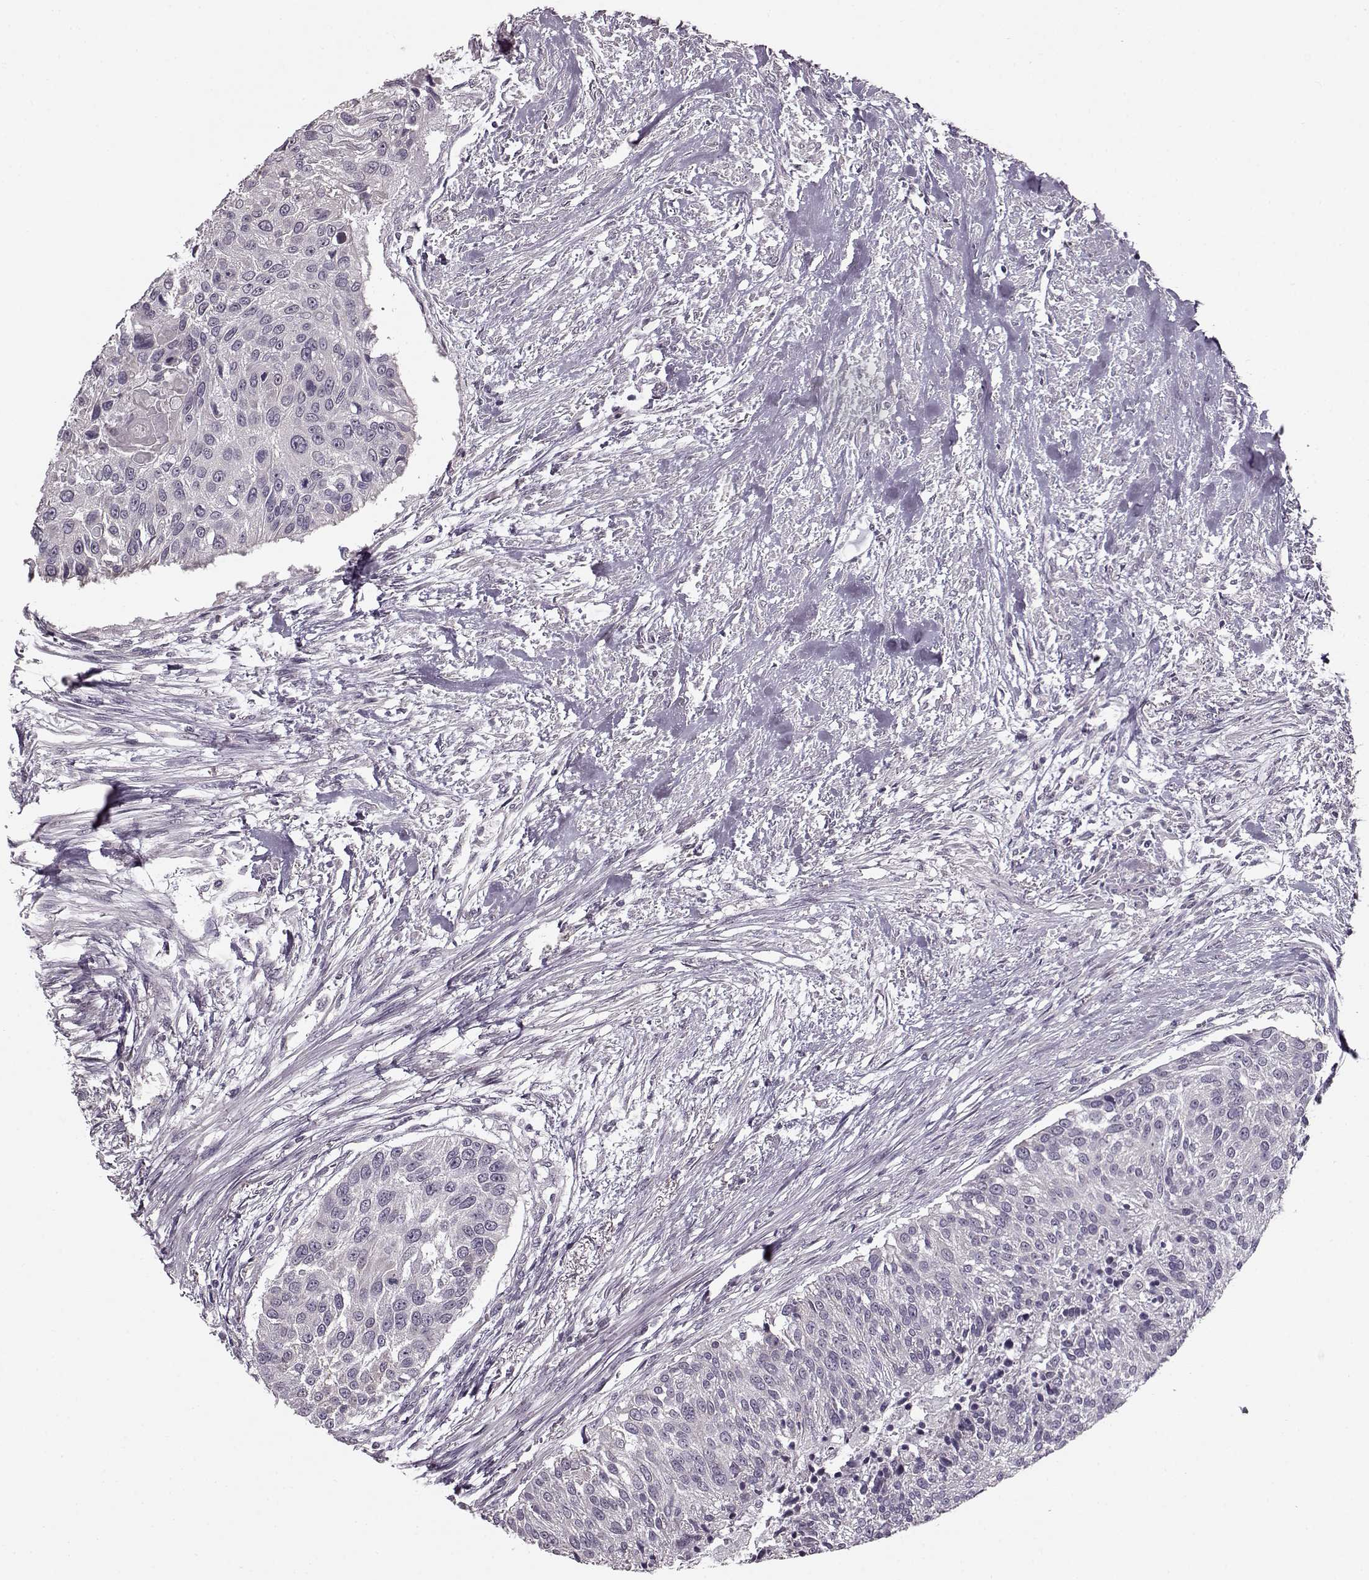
{"staining": {"intensity": "negative", "quantity": "none", "location": "none"}, "tissue": "urothelial cancer", "cell_type": "Tumor cells", "image_type": "cancer", "snomed": [{"axis": "morphology", "description": "Urothelial carcinoma, NOS"}, {"axis": "topography", "description": "Urinary bladder"}], "caption": "Immunohistochemical staining of transitional cell carcinoma demonstrates no significant expression in tumor cells.", "gene": "MAP6D1", "patient": {"sex": "male", "age": 55}}